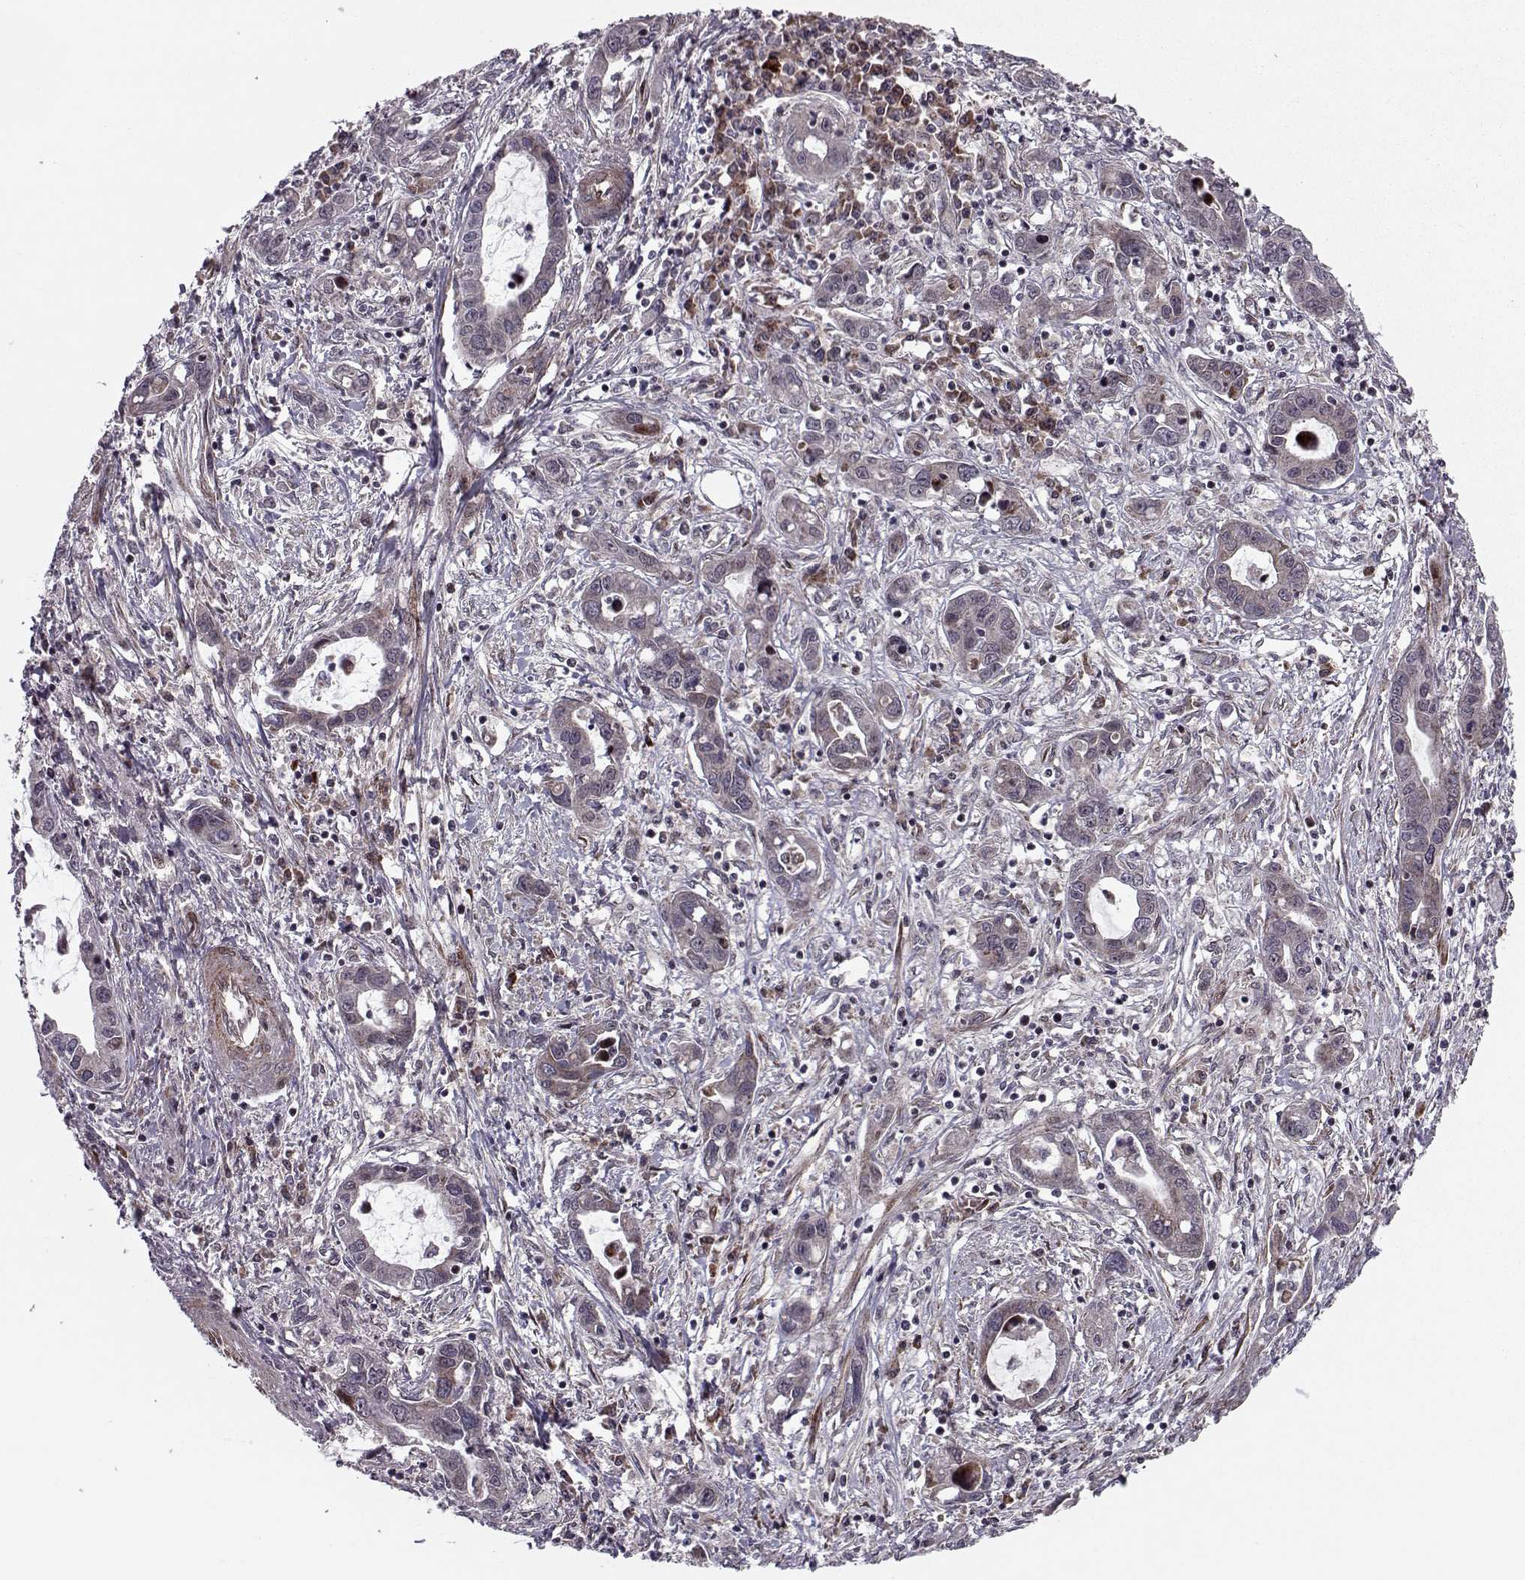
{"staining": {"intensity": "weak", "quantity": "<25%", "location": "cytoplasmic/membranous,nuclear"}, "tissue": "liver cancer", "cell_type": "Tumor cells", "image_type": "cancer", "snomed": [{"axis": "morphology", "description": "Cholangiocarcinoma"}, {"axis": "topography", "description": "Liver"}], "caption": "Immunohistochemical staining of cholangiocarcinoma (liver) reveals no significant positivity in tumor cells.", "gene": "ASRGL1", "patient": {"sex": "male", "age": 58}}